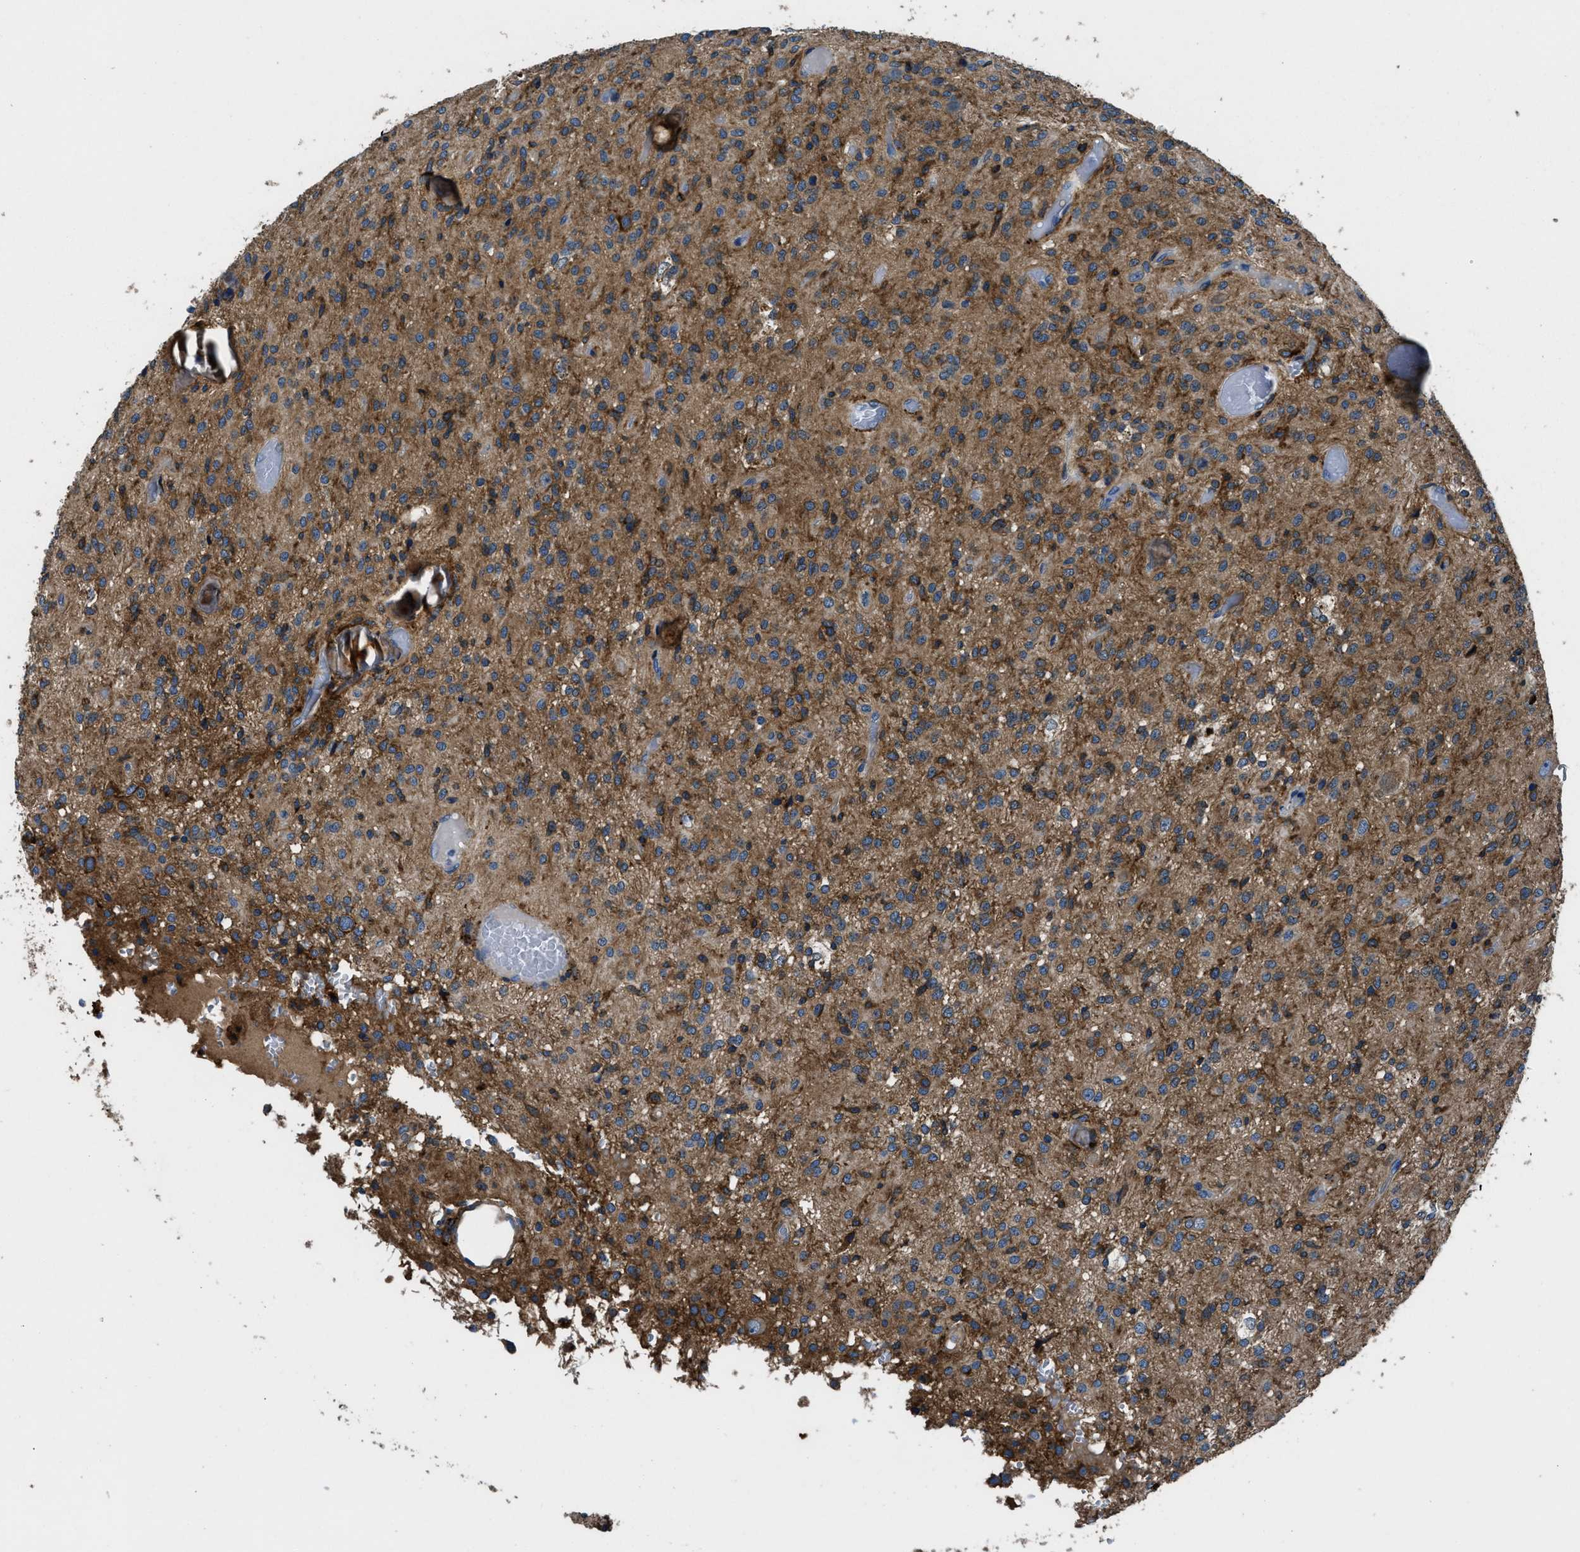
{"staining": {"intensity": "moderate", "quantity": ">75%", "location": "cytoplasmic/membranous"}, "tissue": "glioma", "cell_type": "Tumor cells", "image_type": "cancer", "snomed": [{"axis": "morphology", "description": "Glioma, malignant, High grade"}, {"axis": "topography", "description": "Brain"}], "caption": "DAB (3,3'-diaminobenzidine) immunohistochemical staining of glioma reveals moderate cytoplasmic/membranous protein positivity in approximately >75% of tumor cells.", "gene": "CD276", "patient": {"sex": "female", "age": 59}}